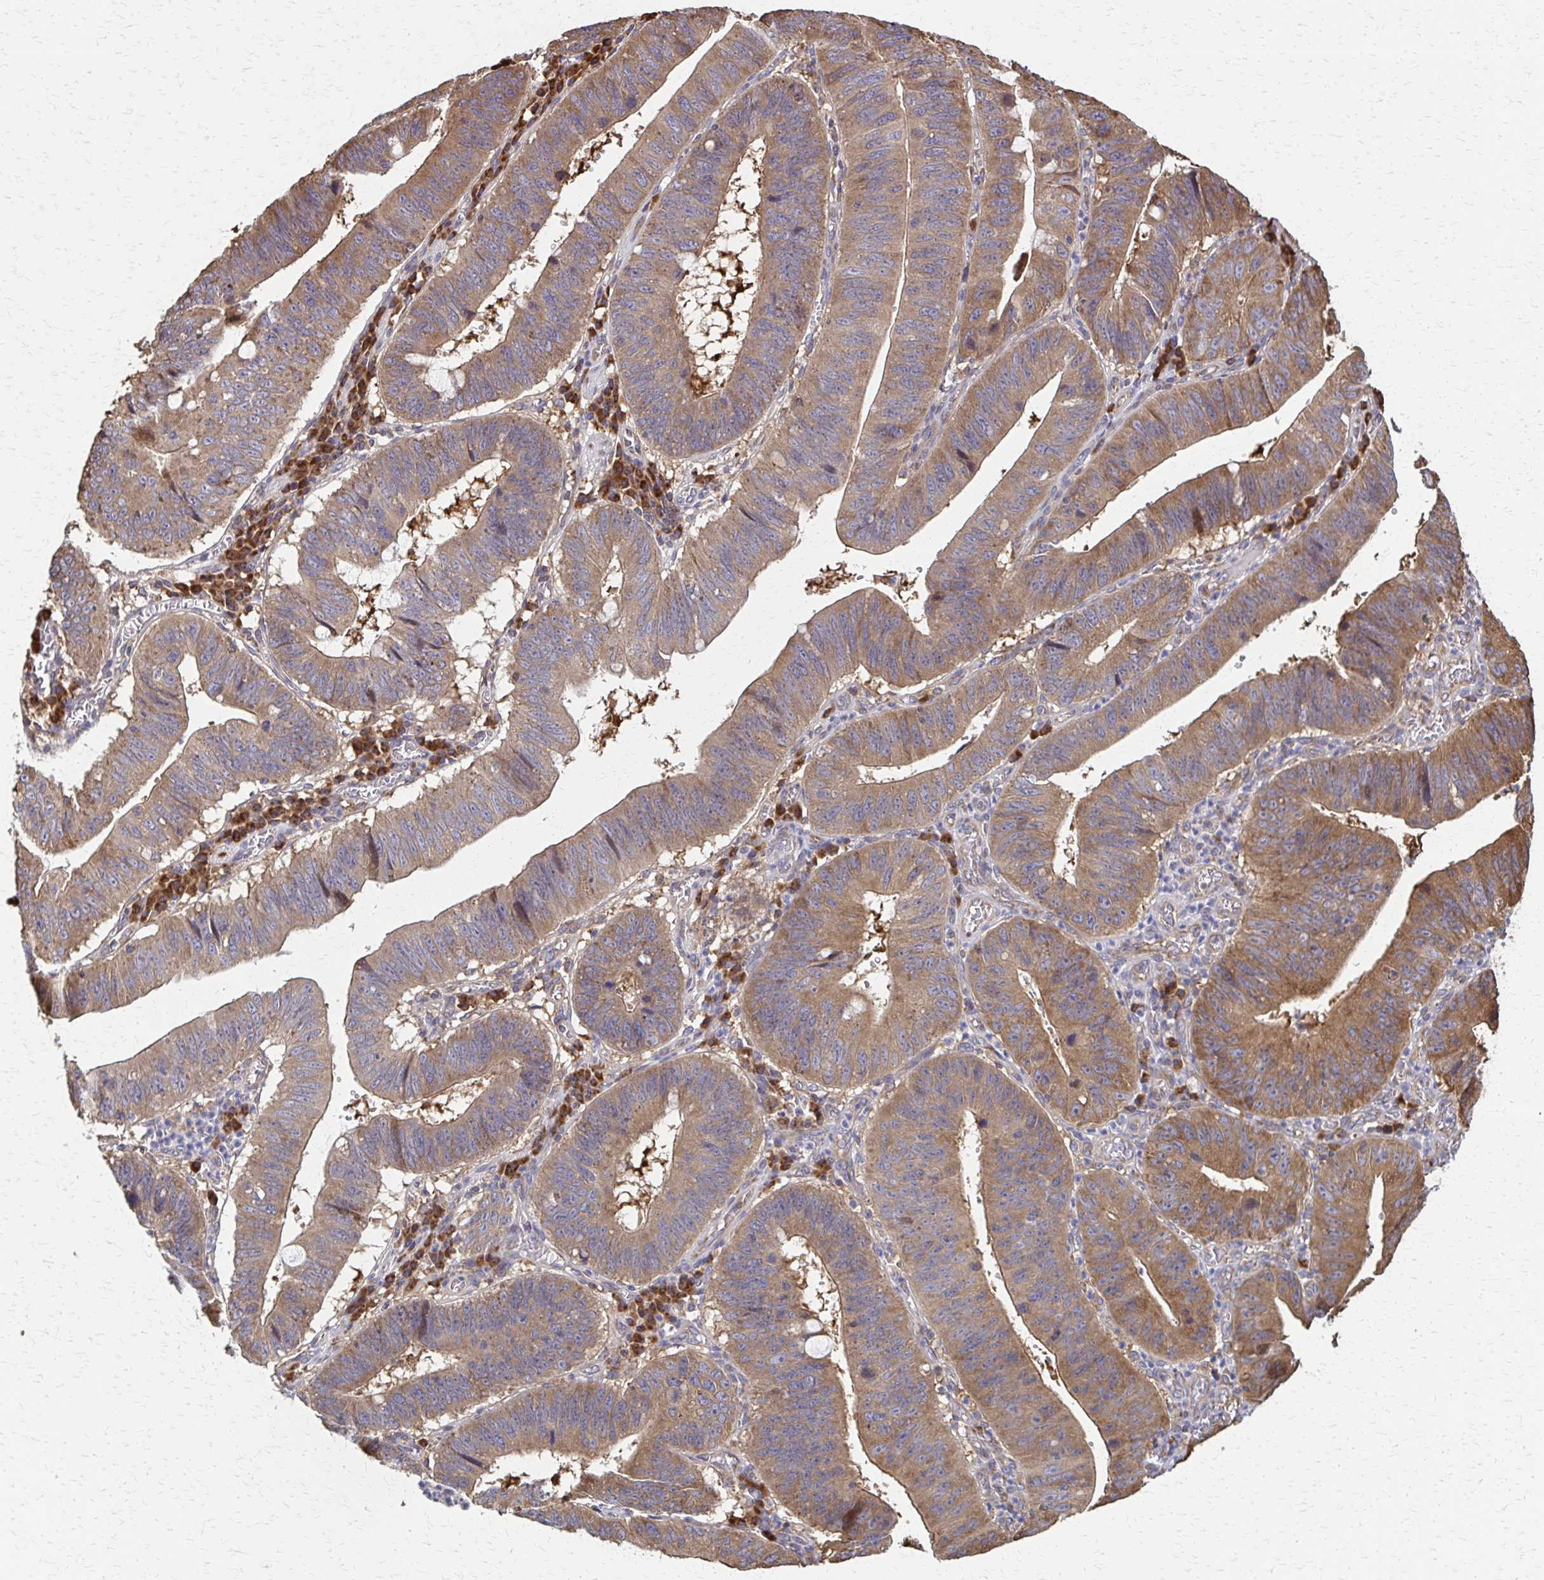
{"staining": {"intensity": "moderate", "quantity": ">75%", "location": "cytoplasmic/membranous"}, "tissue": "stomach cancer", "cell_type": "Tumor cells", "image_type": "cancer", "snomed": [{"axis": "morphology", "description": "Adenocarcinoma, NOS"}, {"axis": "topography", "description": "Stomach"}], "caption": "Moderate cytoplasmic/membranous protein staining is seen in about >75% of tumor cells in adenocarcinoma (stomach).", "gene": "EEF2", "patient": {"sex": "male", "age": 59}}